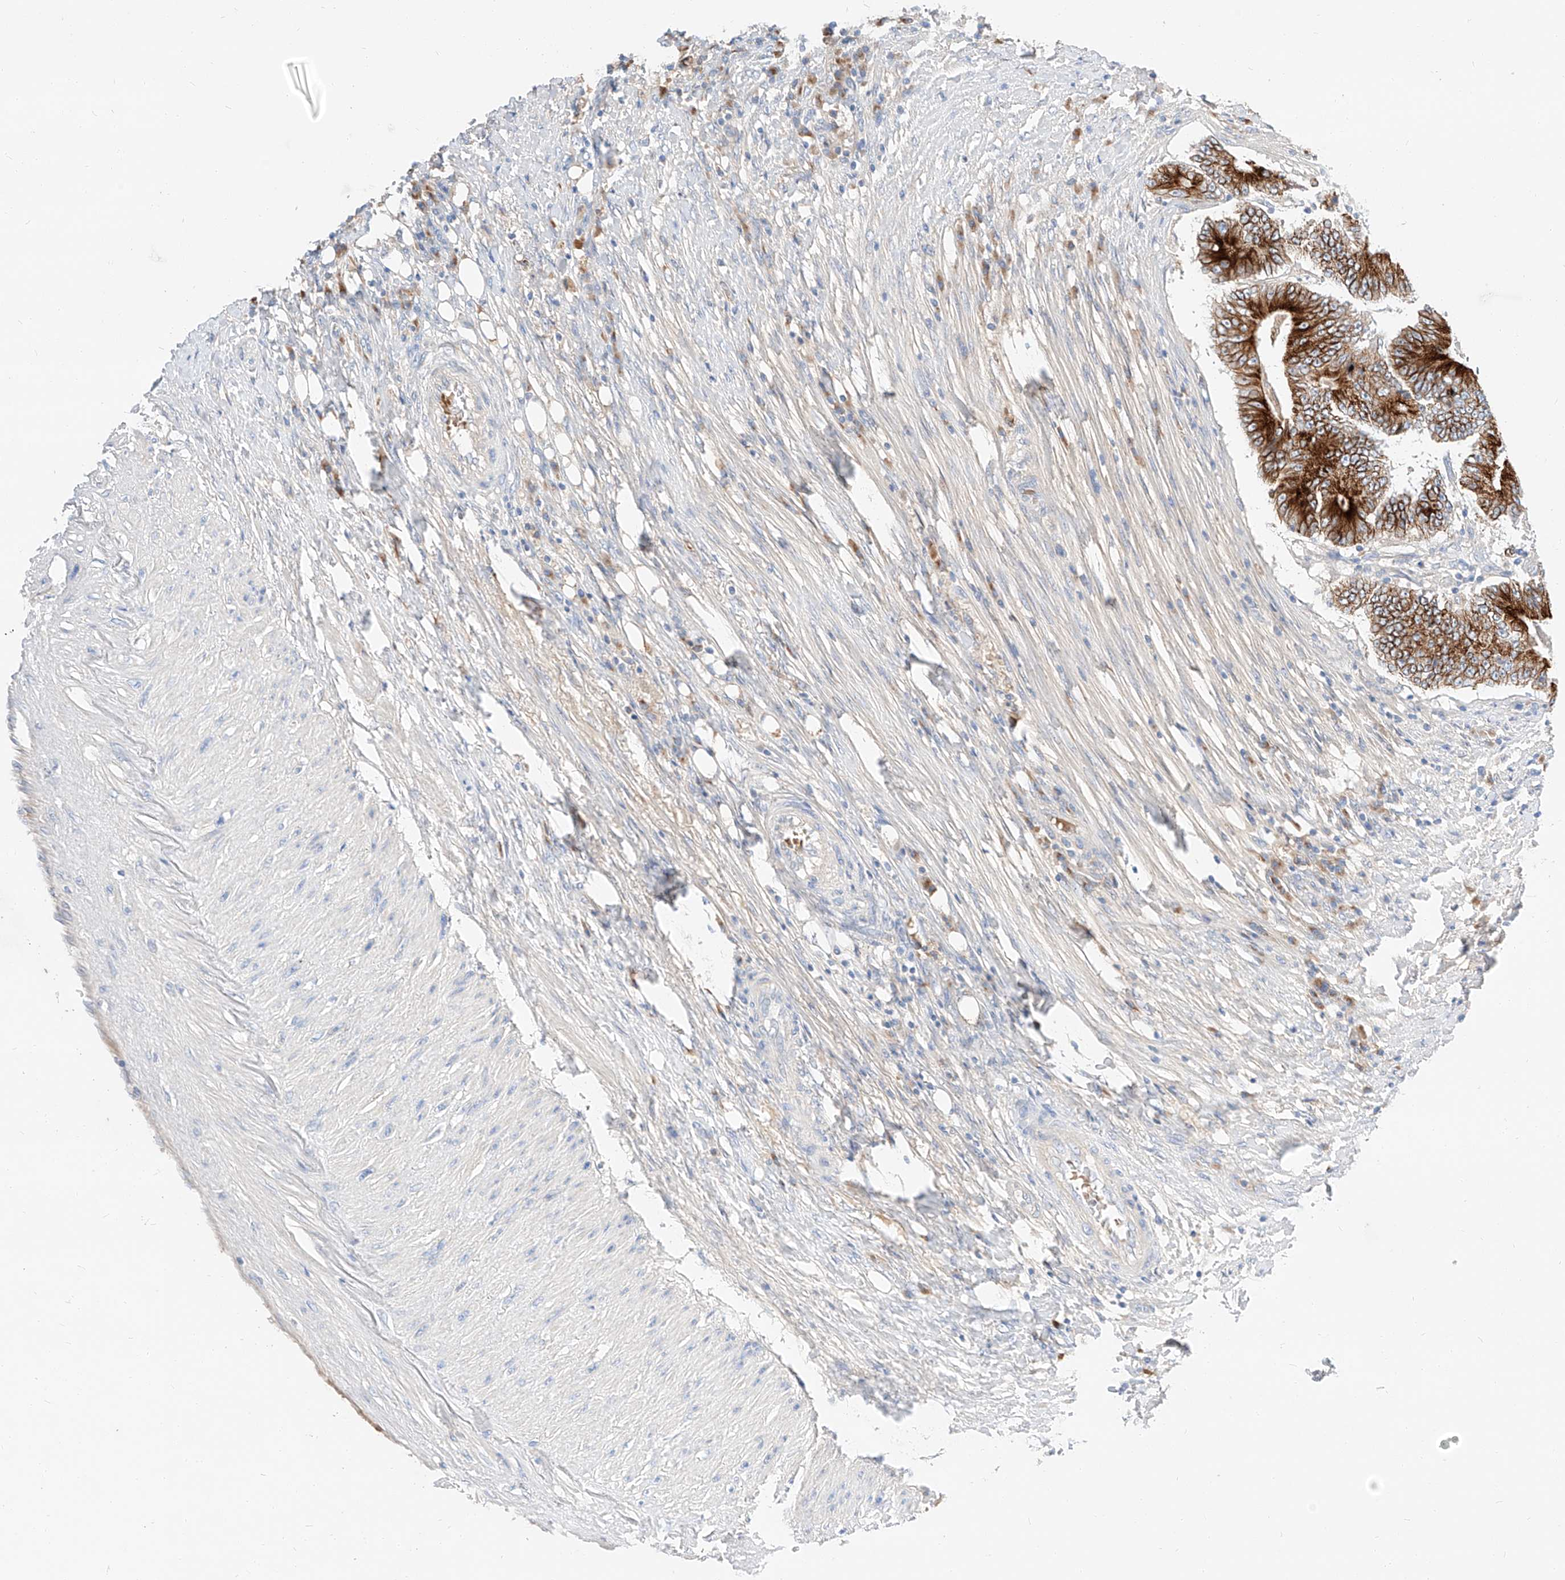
{"staining": {"intensity": "strong", "quantity": ">75%", "location": "cytoplasmic/membranous"}, "tissue": "colorectal cancer", "cell_type": "Tumor cells", "image_type": "cancer", "snomed": [{"axis": "morphology", "description": "Adenocarcinoma, NOS"}, {"axis": "topography", "description": "Colon"}], "caption": "An IHC micrograph of neoplastic tissue is shown. Protein staining in brown labels strong cytoplasmic/membranous positivity in colorectal adenocarcinoma within tumor cells. (Brightfield microscopy of DAB IHC at high magnification).", "gene": "MAP7", "patient": {"sex": "male", "age": 83}}